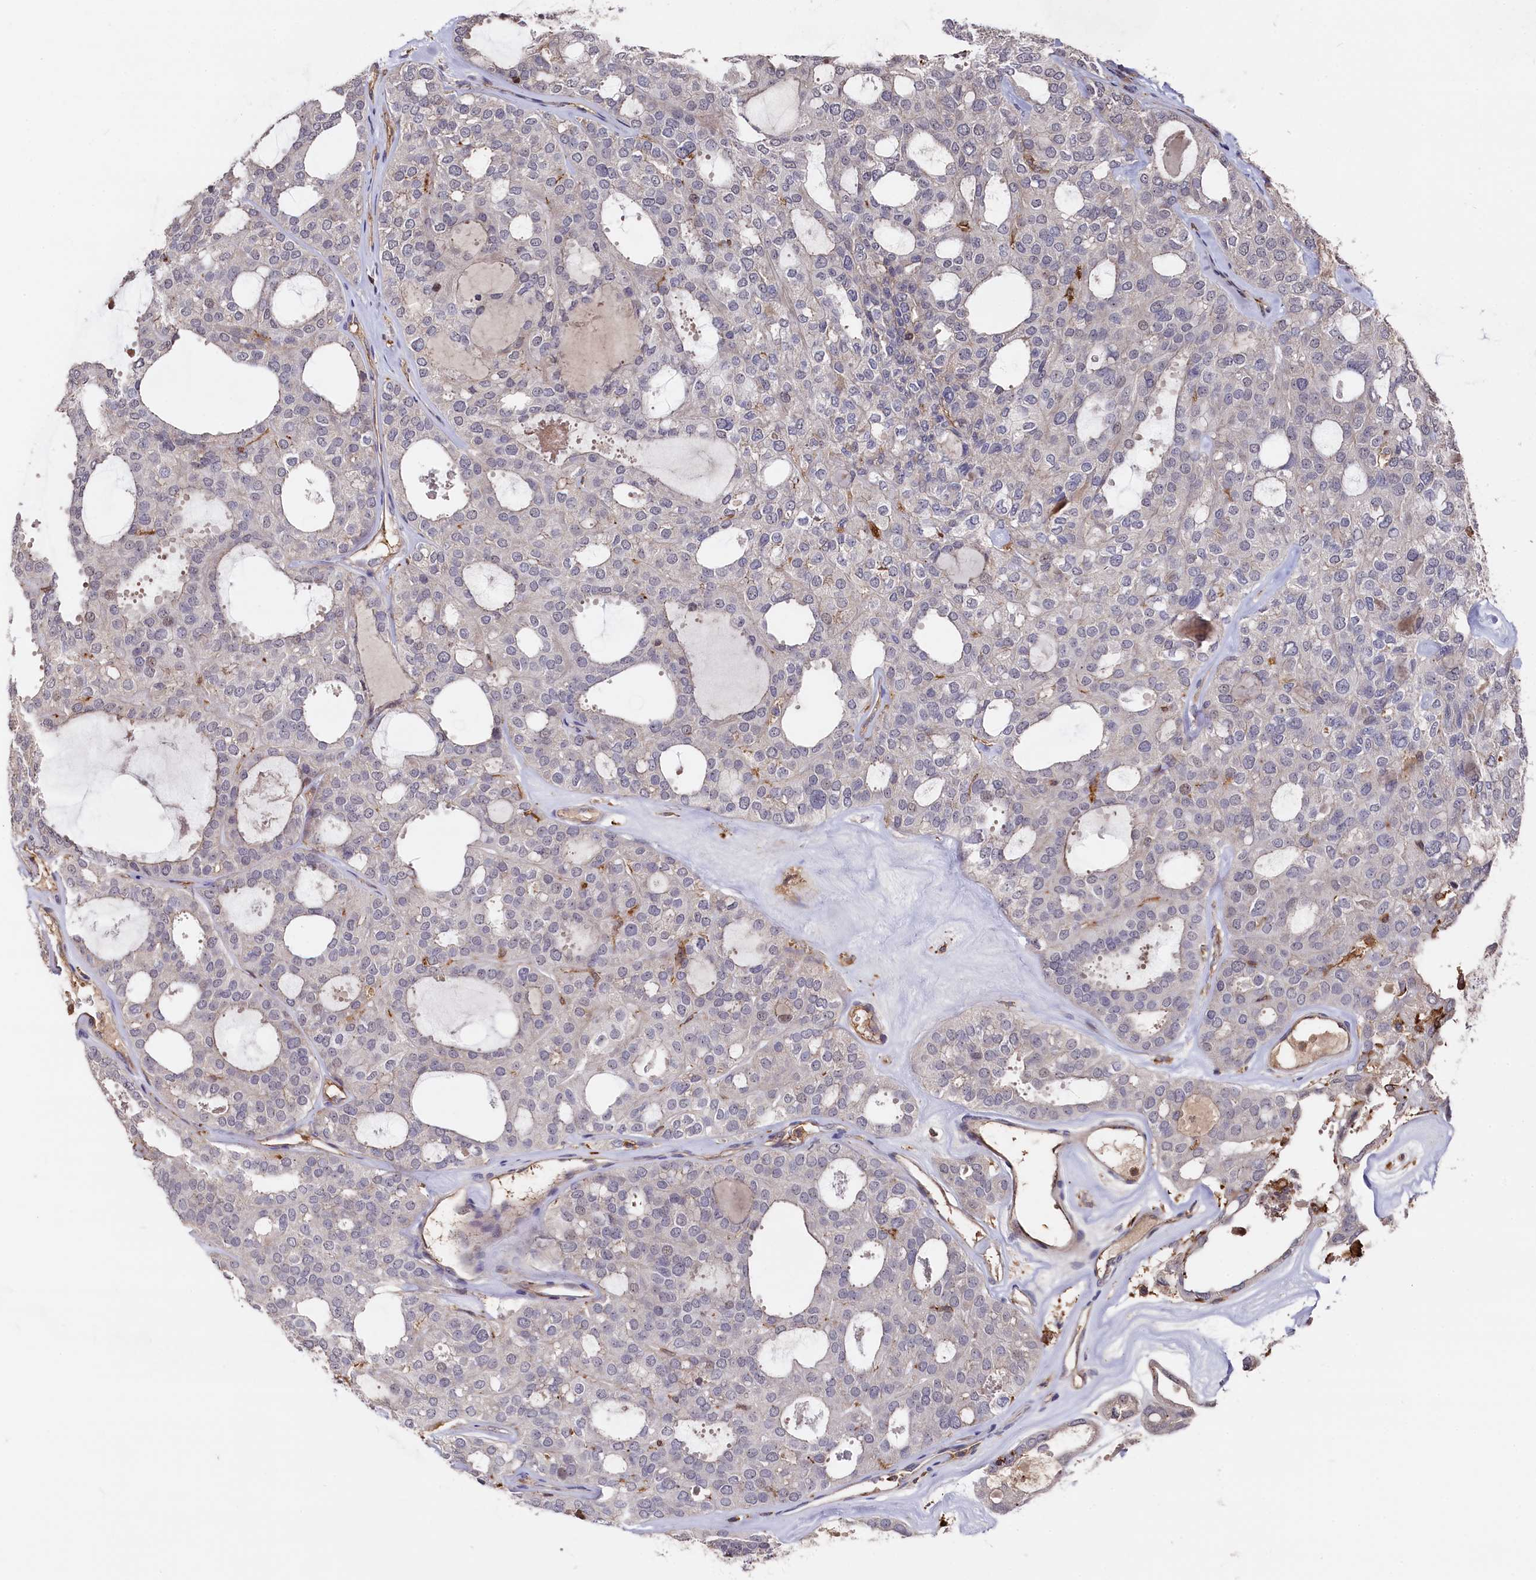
{"staining": {"intensity": "negative", "quantity": "none", "location": "none"}, "tissue": "thyroid cancer", "cell_type": "Tumor cells", "image_type": "cancer", "snomed": [{"axis": "morphology", "description": "Follicular adenoma carcinoma, NOS"}, {"axis": "topography", "description": "Thyroid gland"}], "caption": "Human follicular adenoma carcinoma (thyroid) stained for a protein using immunohistochemistry reveals no positivity in tumor cells.", "gene": "PLEKHO2", "patient": {"sex": "male", "age": 75}}